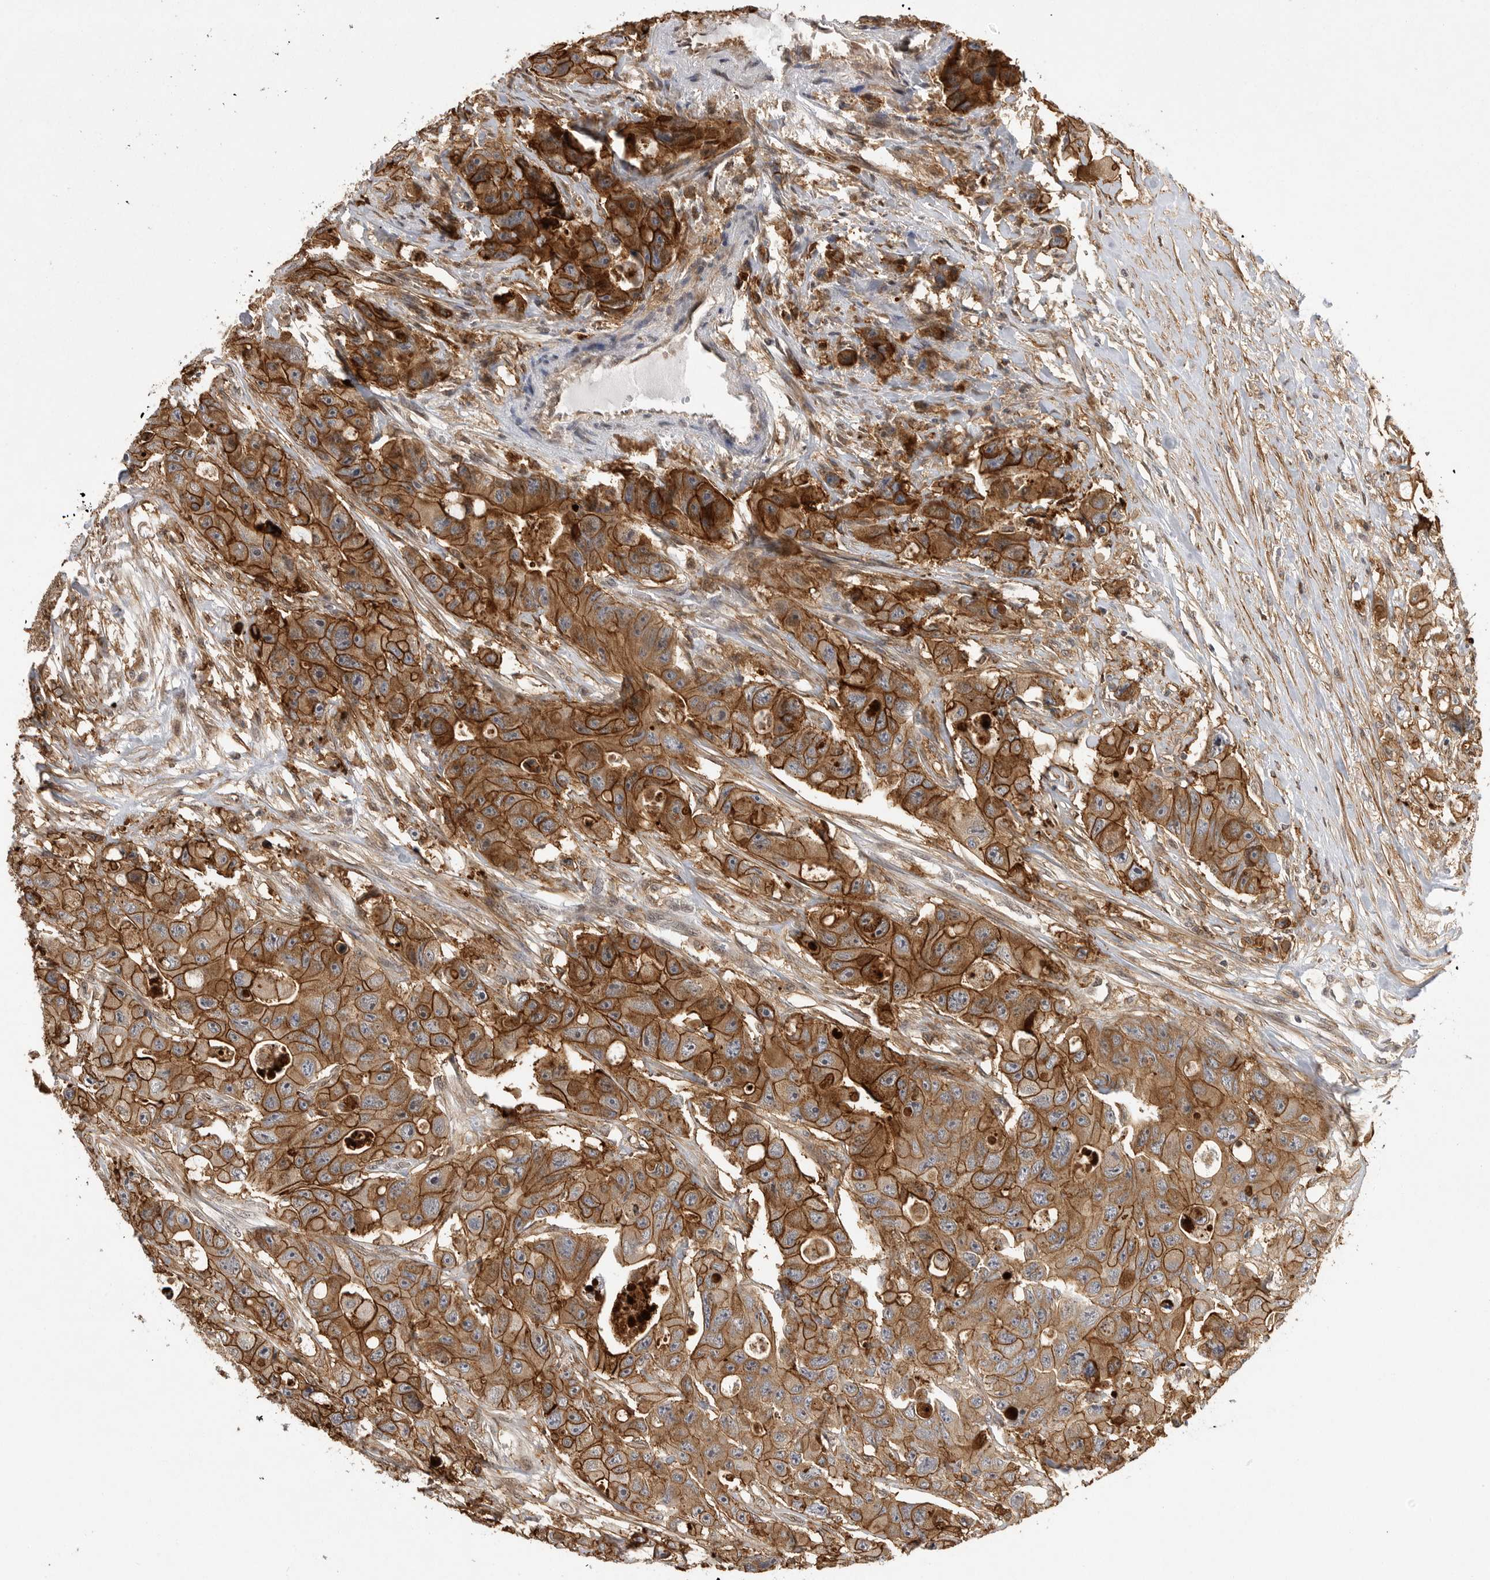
{"staining": {"intensity": "strong", "quantity": ">75%", "location": "cytoplasmic/membranous"}, "tissue": "colorectal cancer", "cell_type": "Tumor cells", "image_type": "cancer", "snomed": [{"axis": "morphology", "description": "Adenocarcinoma, NOS"}, {"axis": "topography", "description": "Colon"}], "caption": "Approximately >75% of tumor cells in colorectal cancer (adenocarcinoma) reveal strong cytoplasmic/membranous protein staining as visualized by brown immunohistochemical staining.", "gene": "NECTIN1", "patient": {"sex": "female", "age": 46}}